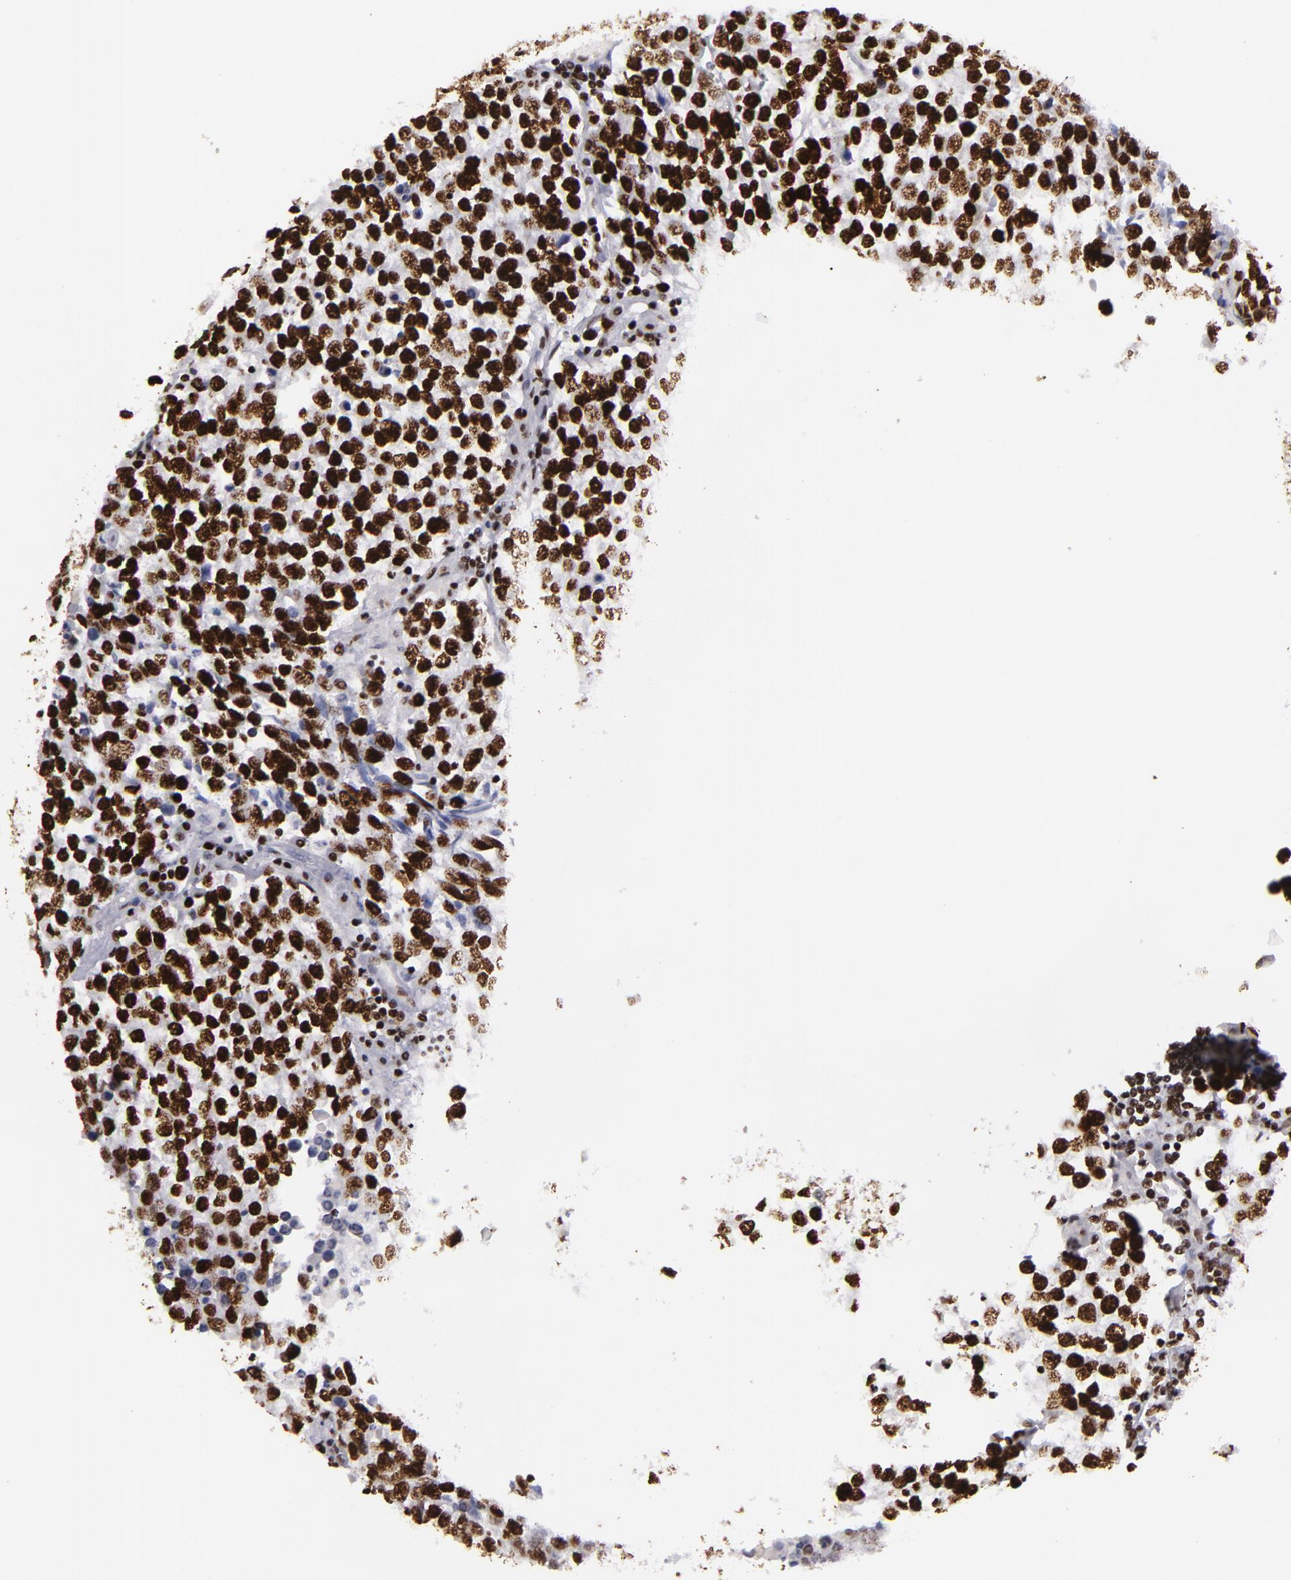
{"staining": {"intensity": "strong", "quantity": ">75%", "location": "nuclear"}, "tissue": "testis cancer", "cell_type": "Tumor cells", "image_type": "cancer", "snomed": [{"axis": "morphology", "description": "Seminoma, NOS"}, {"axis": "topography", "description": "Testis"}], "caption": "Immunohistochemical staining of human testis seminoma displays high levels of strong nuclear staining in about >75% of tumor cells.", "gene": "SAFB", "patient": {"sex": "male", "age": 36}}